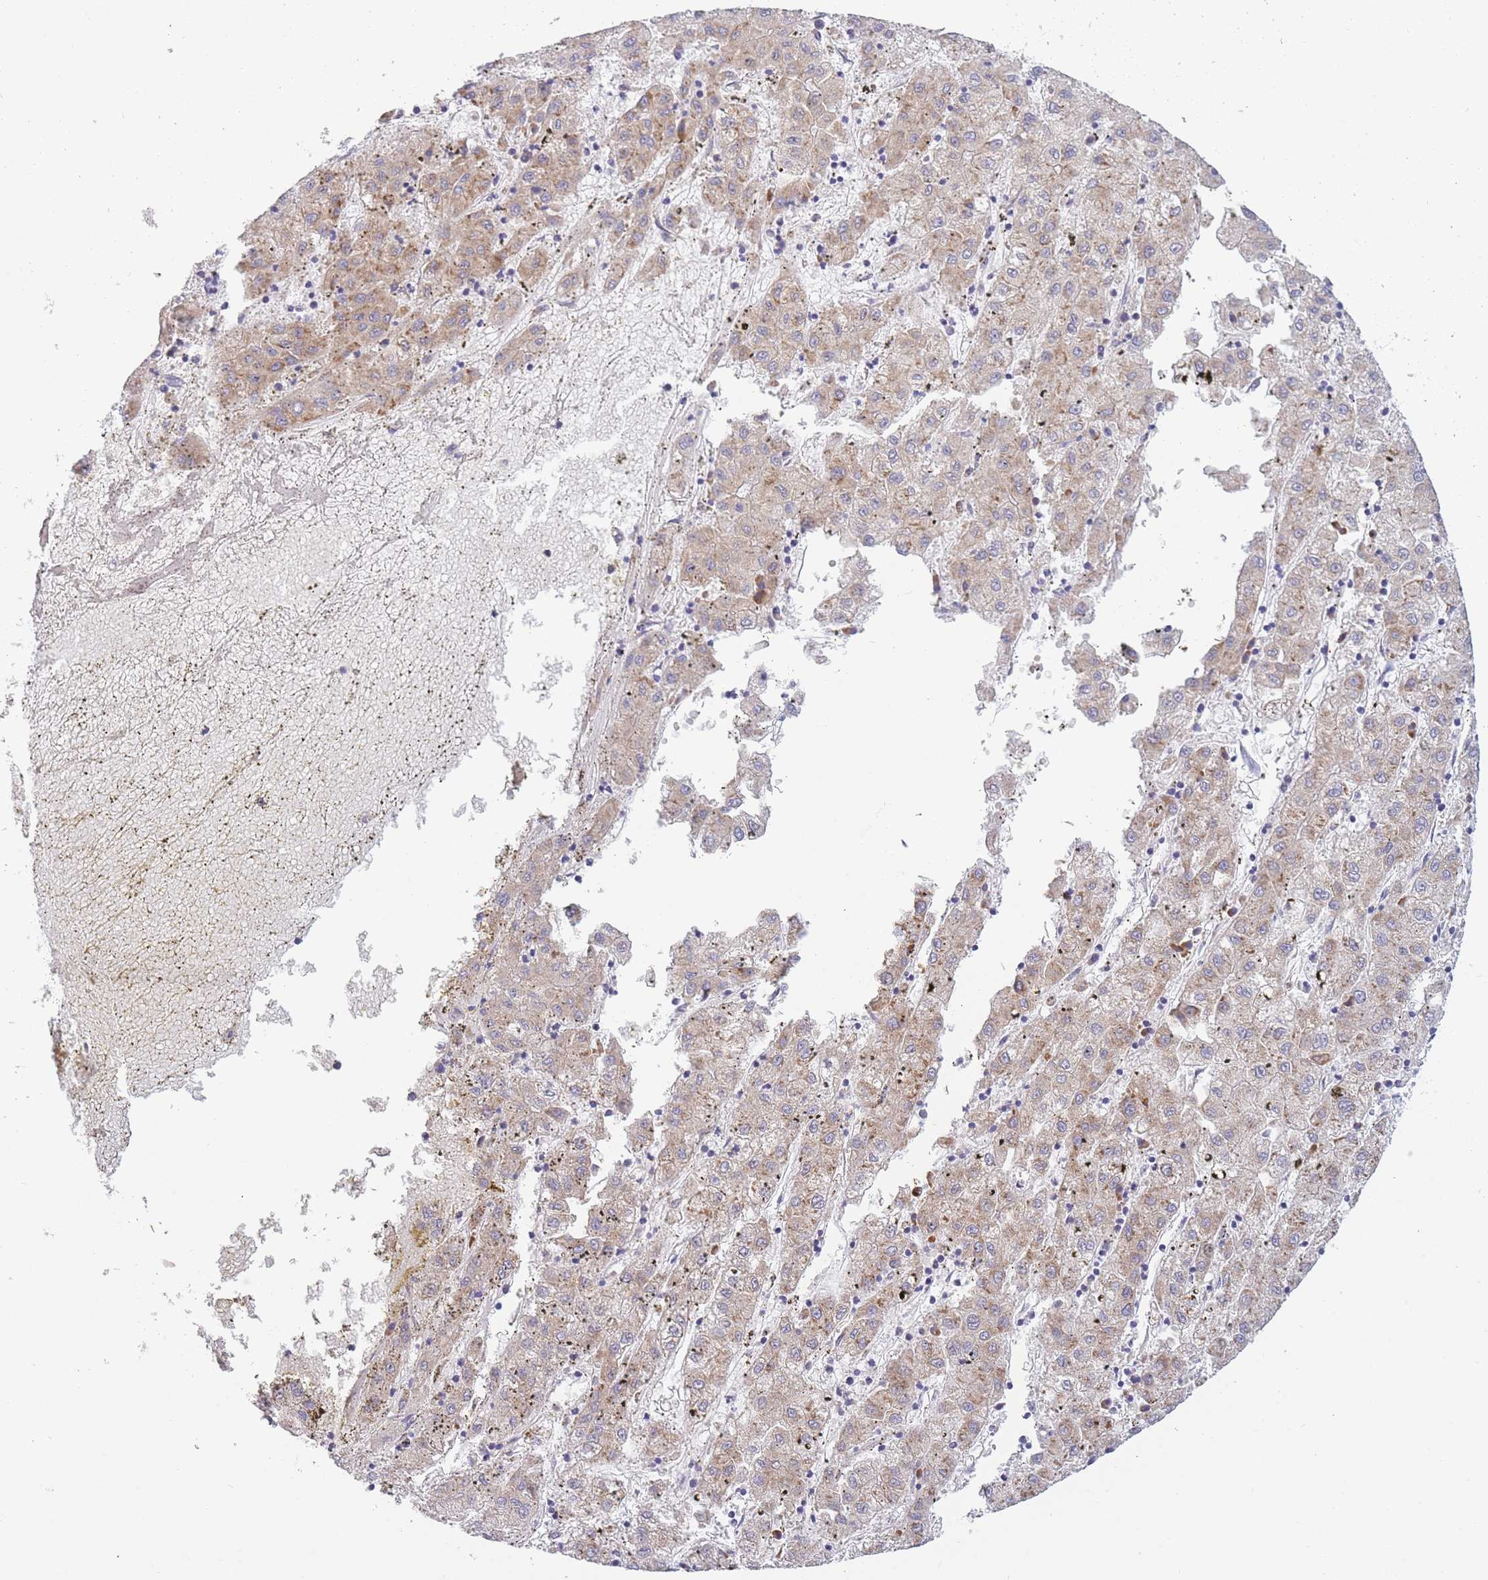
{"staining": {"intensity": "weak", "quantity": ">75%", "location": "cytoplasmic/membranous"}, "tissue": "liver cancer", "cell_type": "Tumor cells", "image_type": "cancer", "snomed": [{"axis": "morphology", "description": "Carcinoma, Hepatocellular, NOS"}, {"axis": "topography", "description": "Liver"}], "caption": "Hepatocellular carcinoma (liver) tissue displays weak cytoplasmic/membranous expression in approximately >75% of tumor cells", "gene": "NDUFAF6", "patient": {"sex": "male", "age": 72}}